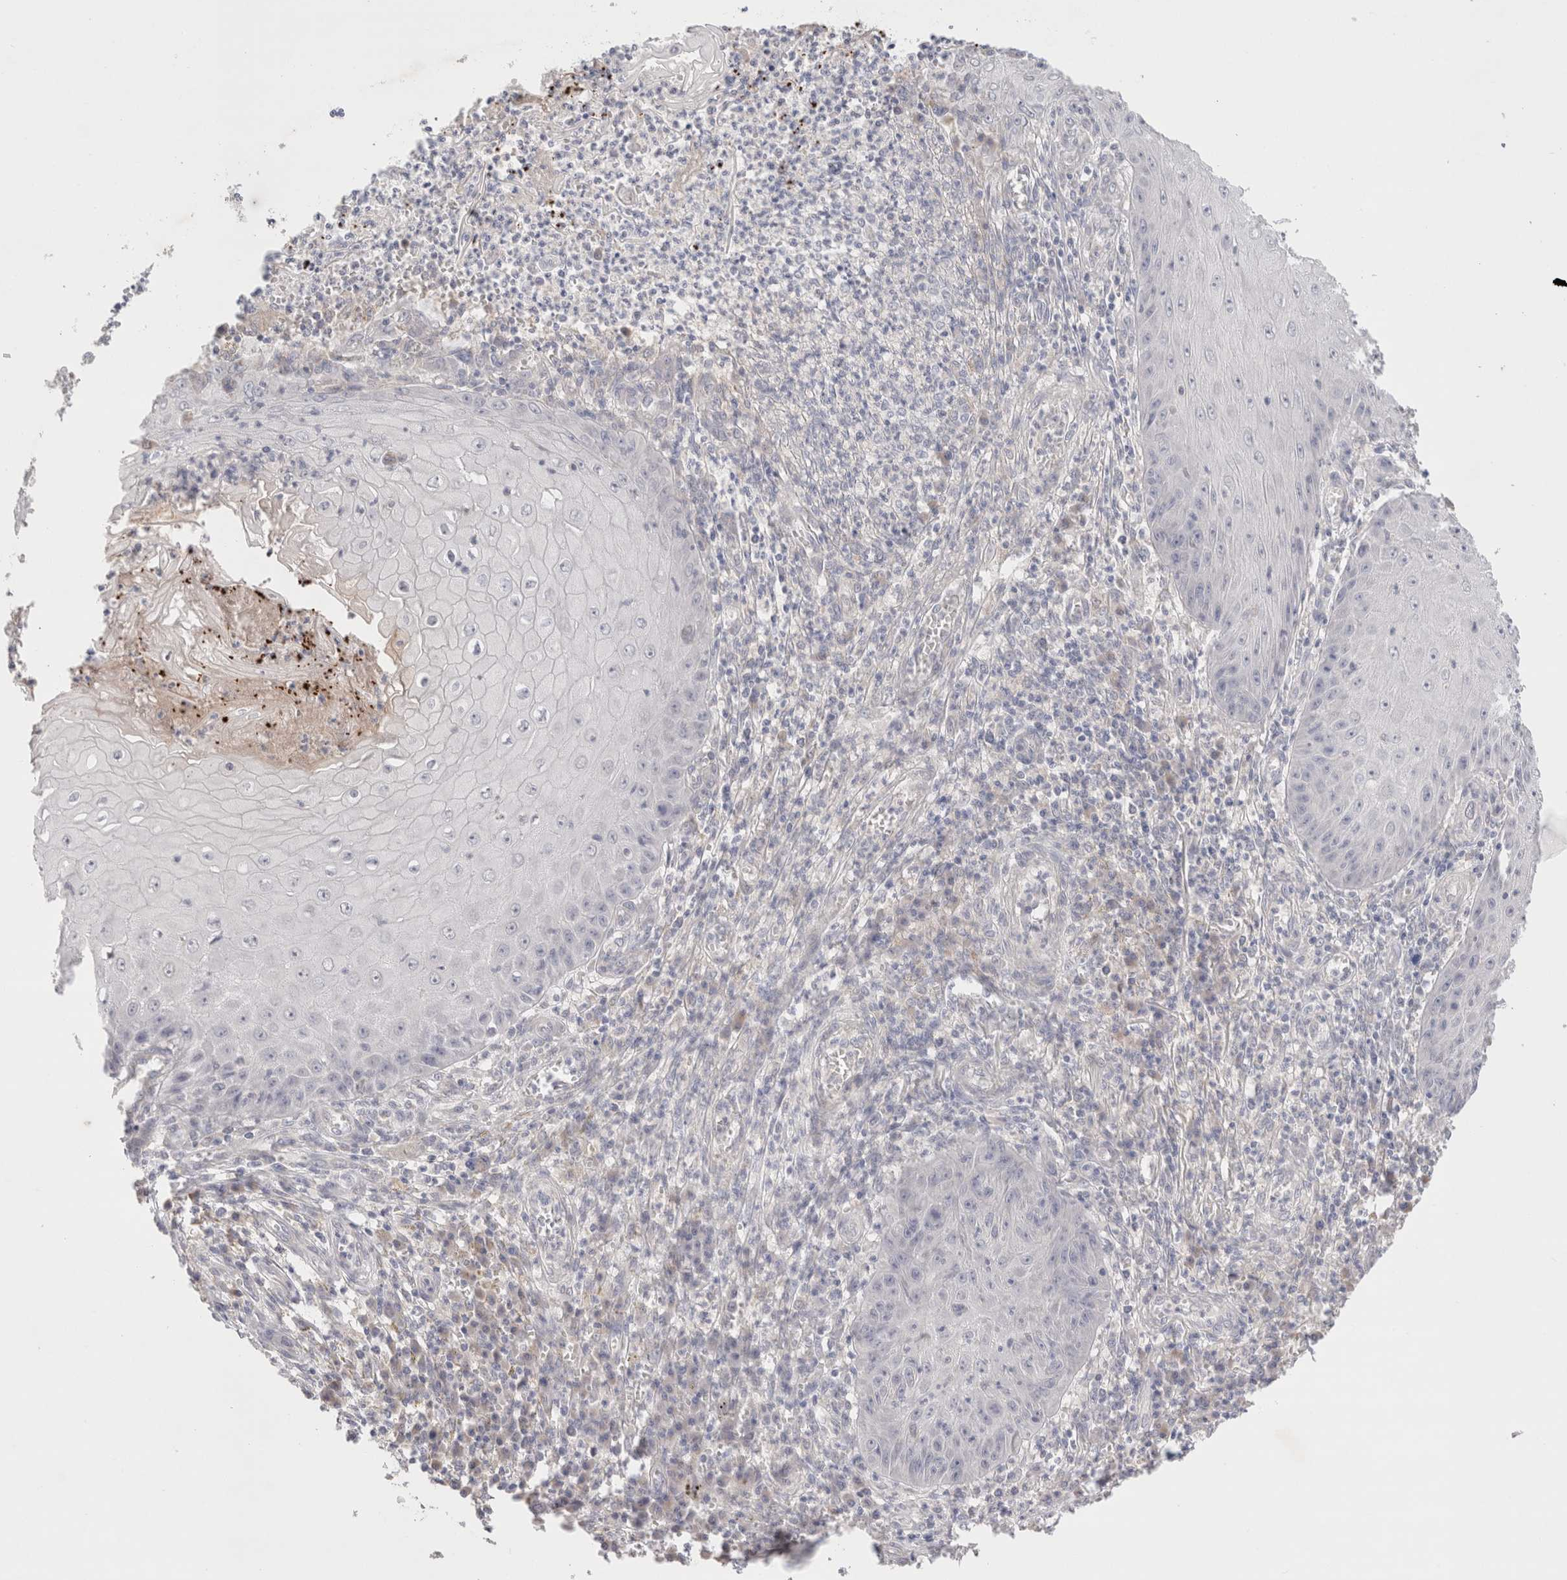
{"staining": {"intensity": "negative", "quantity": "none", "location": "none"}, "tissue": "skin cancer", "cell_type": "Tumor cells", "image_type": "cancer", "snomed": [{"axis": "morphology", "description": "Squamous cell carcinoma, NOS"}, {"axis": "topography", "description": "Skin"}], "caption": "An image of skin cancer stained for a protein reveals no brown staining in tumor cells.", "gene": "SPATA20", "patient": {"sex": "female", "age": 73}}